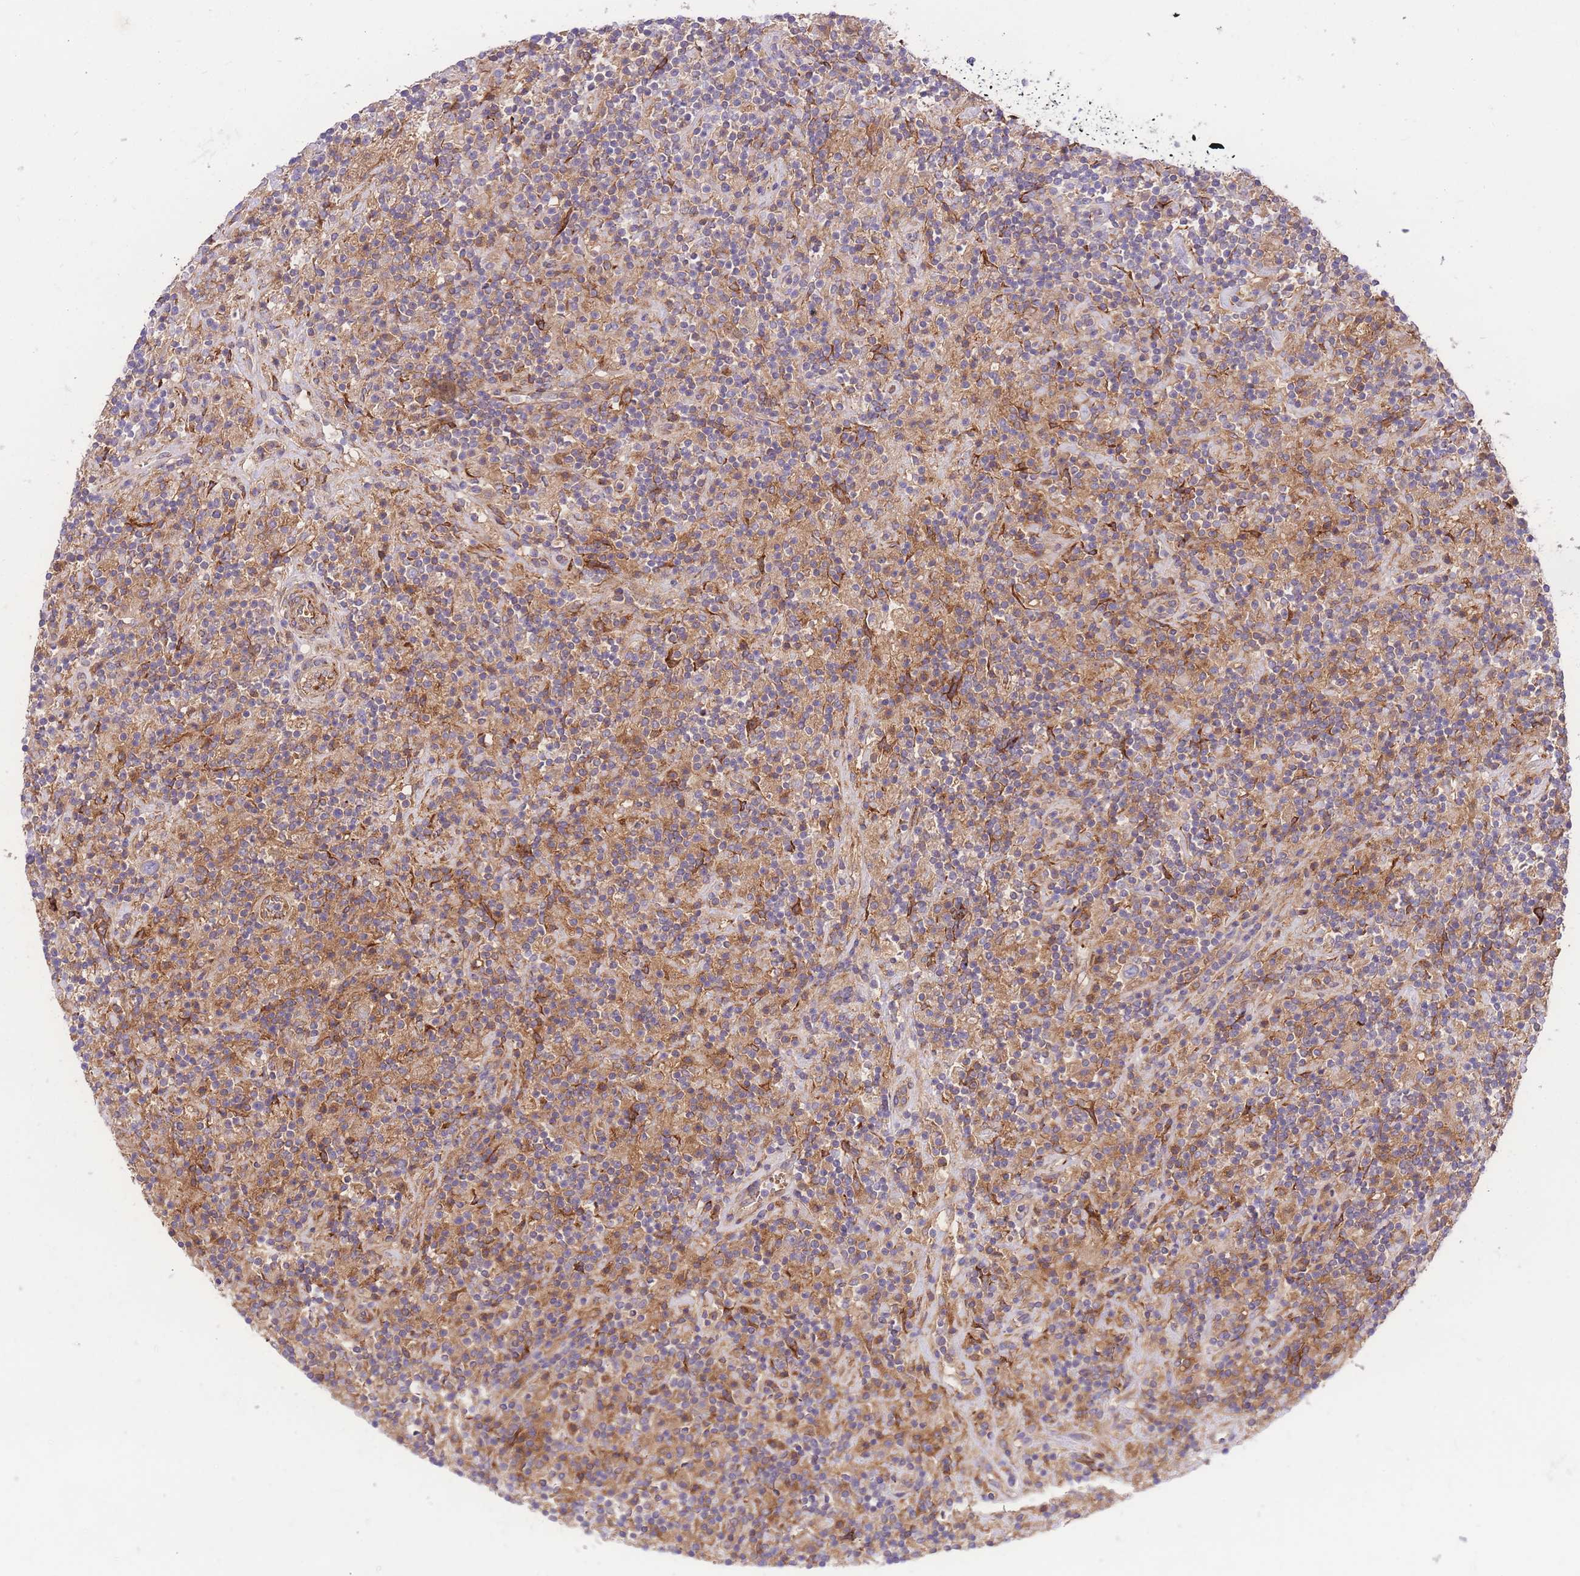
{"staining": {"intensity": "negative", "quantity": "none", "location": "none"}, "tissue": "lymphoma", "cell_type": "Tumor cells", "image_type": "cancer", "snomed": [{"axis": "morphology", "description": "Hodgkin's disease, NOS"}, {"axis": "topography", "description": "Lymph node"}], "caption": "A high-resolution micrograph shows immunohistochemistry staining of Hodgkin's disease, which shows no significant staining in tumor cells.", "gene": "INSYN2B", "patient": {"sex": "male", "age": 70}}